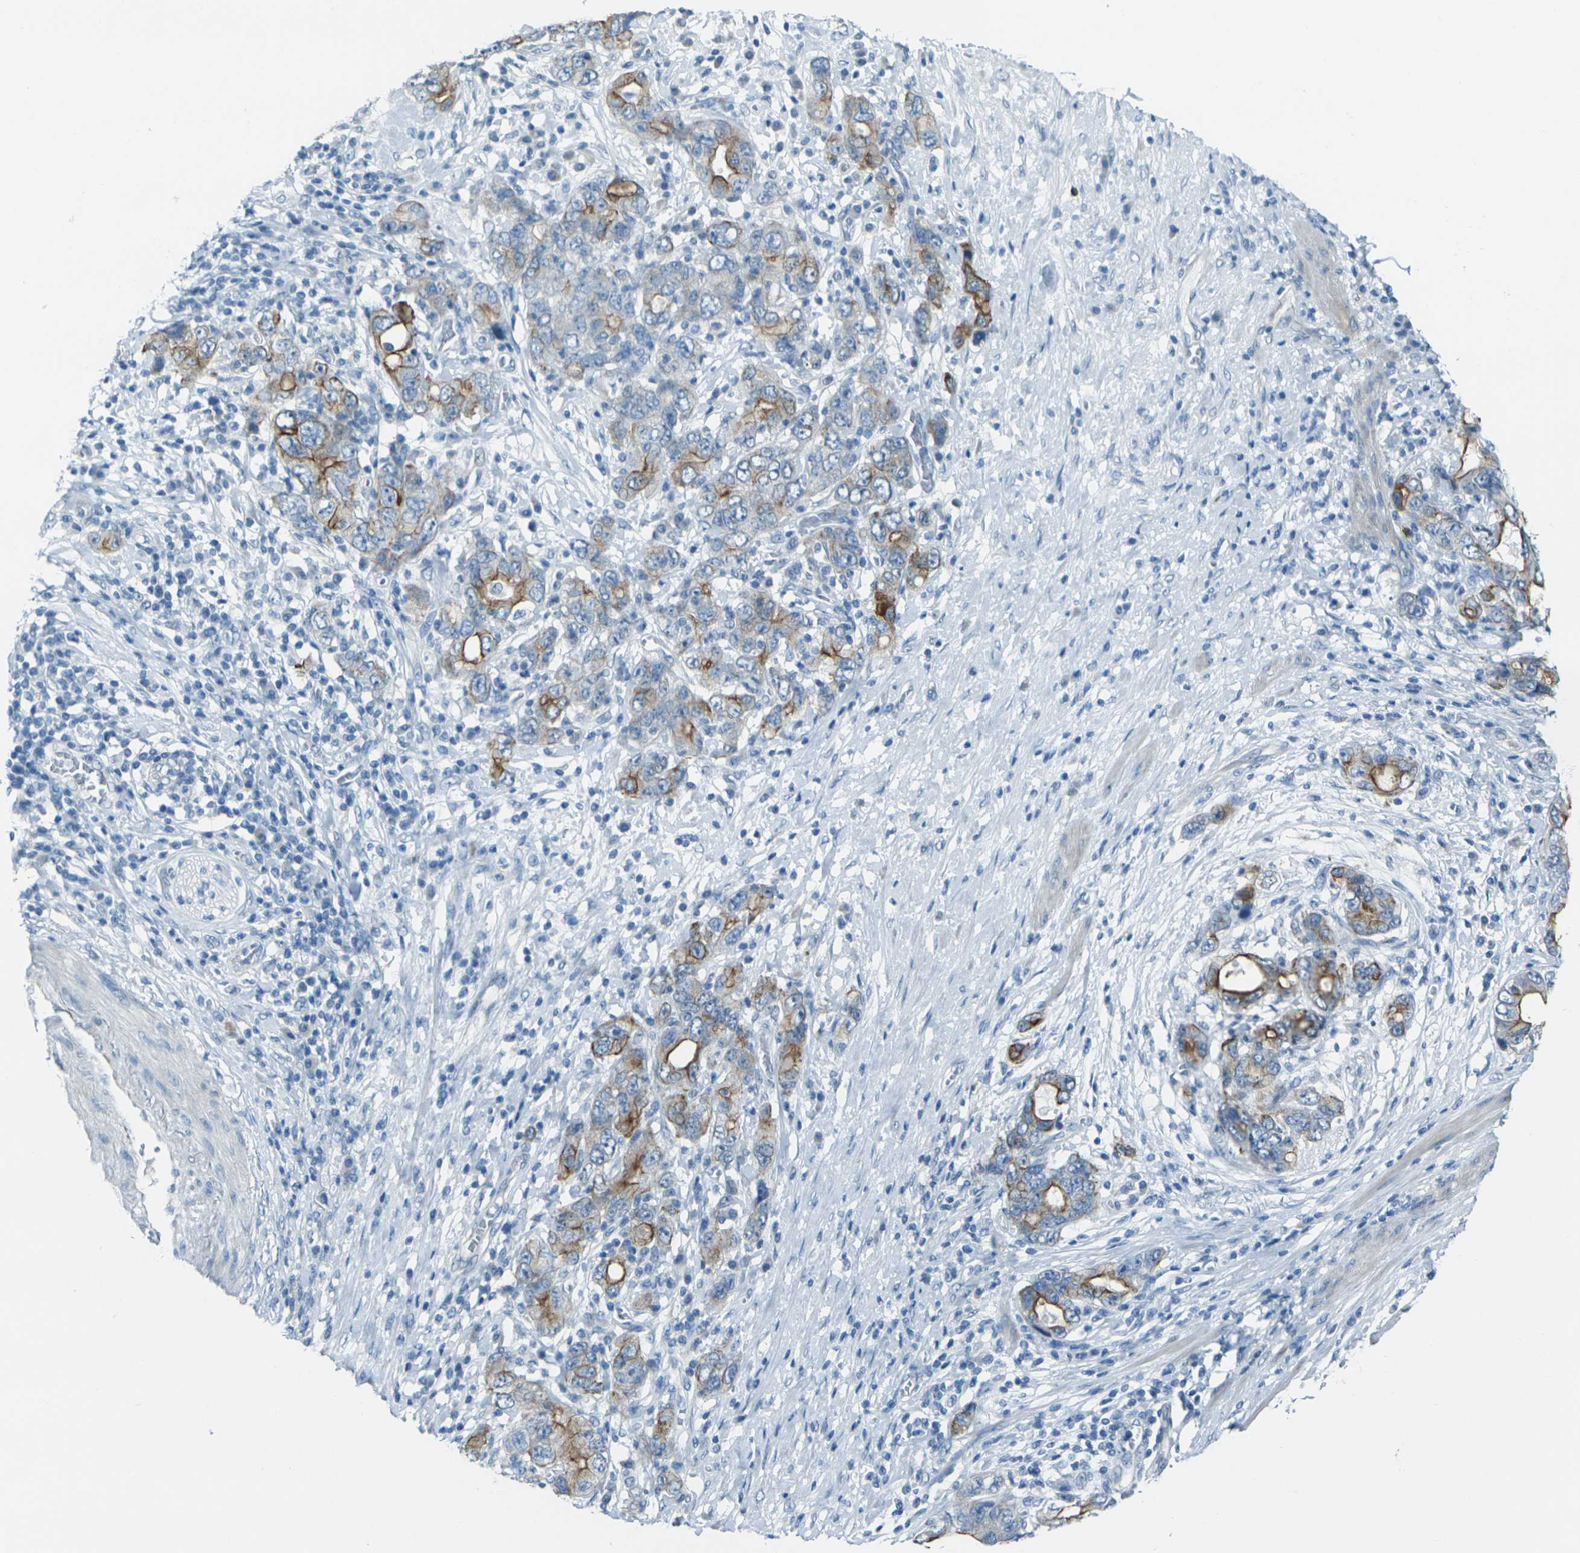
{"staining": {"intensity": "moderate", "quantity": "<25%", "location": "cytoplasmic/membranous"}, "tissue": "stomach cancer", "cell_type": "Tumor cells", "image_type": "cancer", "snomed": [{"axis": "morphology", "description": "Adenocarcinoma, NOS"}, {"axis": "topography", "description": "Stomach, lower"}], "caption": "Protein expression analysis of human adenocarcinoma (stomach) reveals moderate cytoplasmic/membranous positivity in approximately <25% of tumor cells.", "gene": "ANKRD46", "patient": {"sex": "female", "age": 93}}